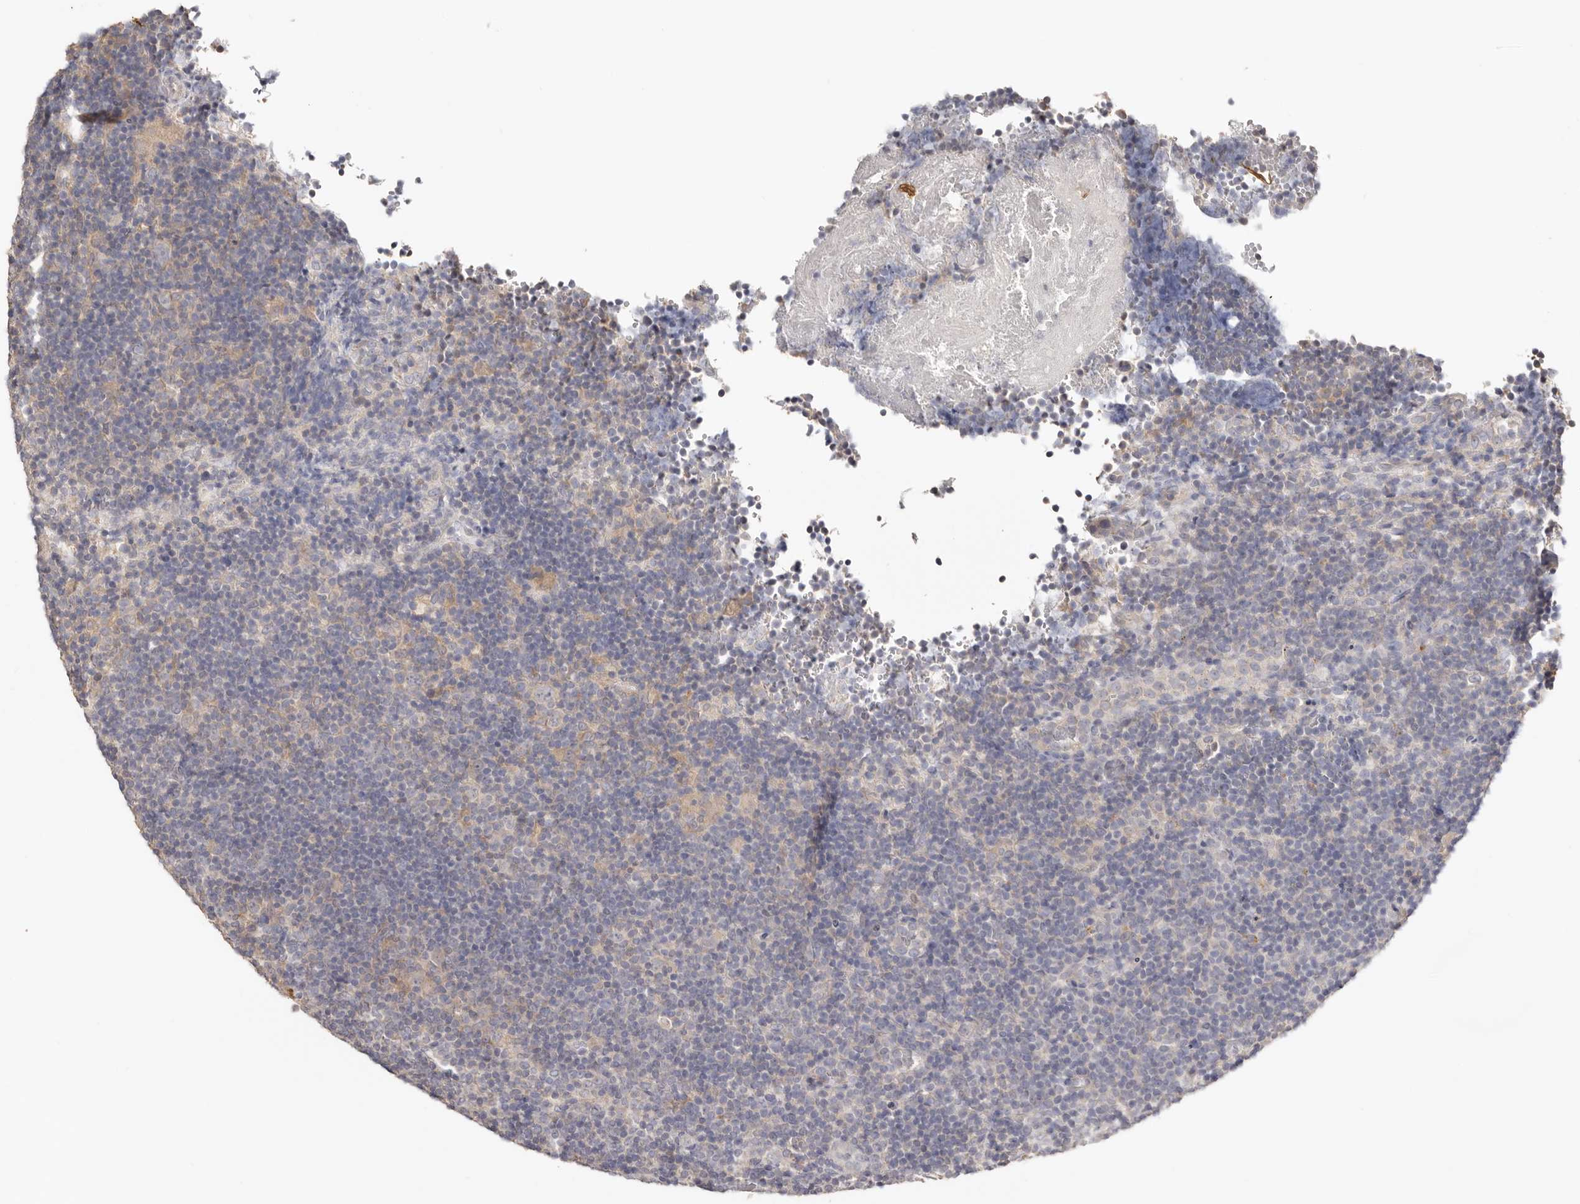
{"staining": {"intensity": "weak", "quantity": "<25%", "location": "cytoplasmic/membranous"}, "tissue": "lymphoma", "cell_type": "Tumor cells", "image_type": "cancer", "snomed": [{"axis": "morphology", "description": "Hodgkin's disease, NOS"}, {"axis": "topography", "description": "Lymph node"}], "caption": "Tumor cells show no significant expression in lymphoma.", "gene": "S100A14", "patient": {"sex": "female", "age": 57}}